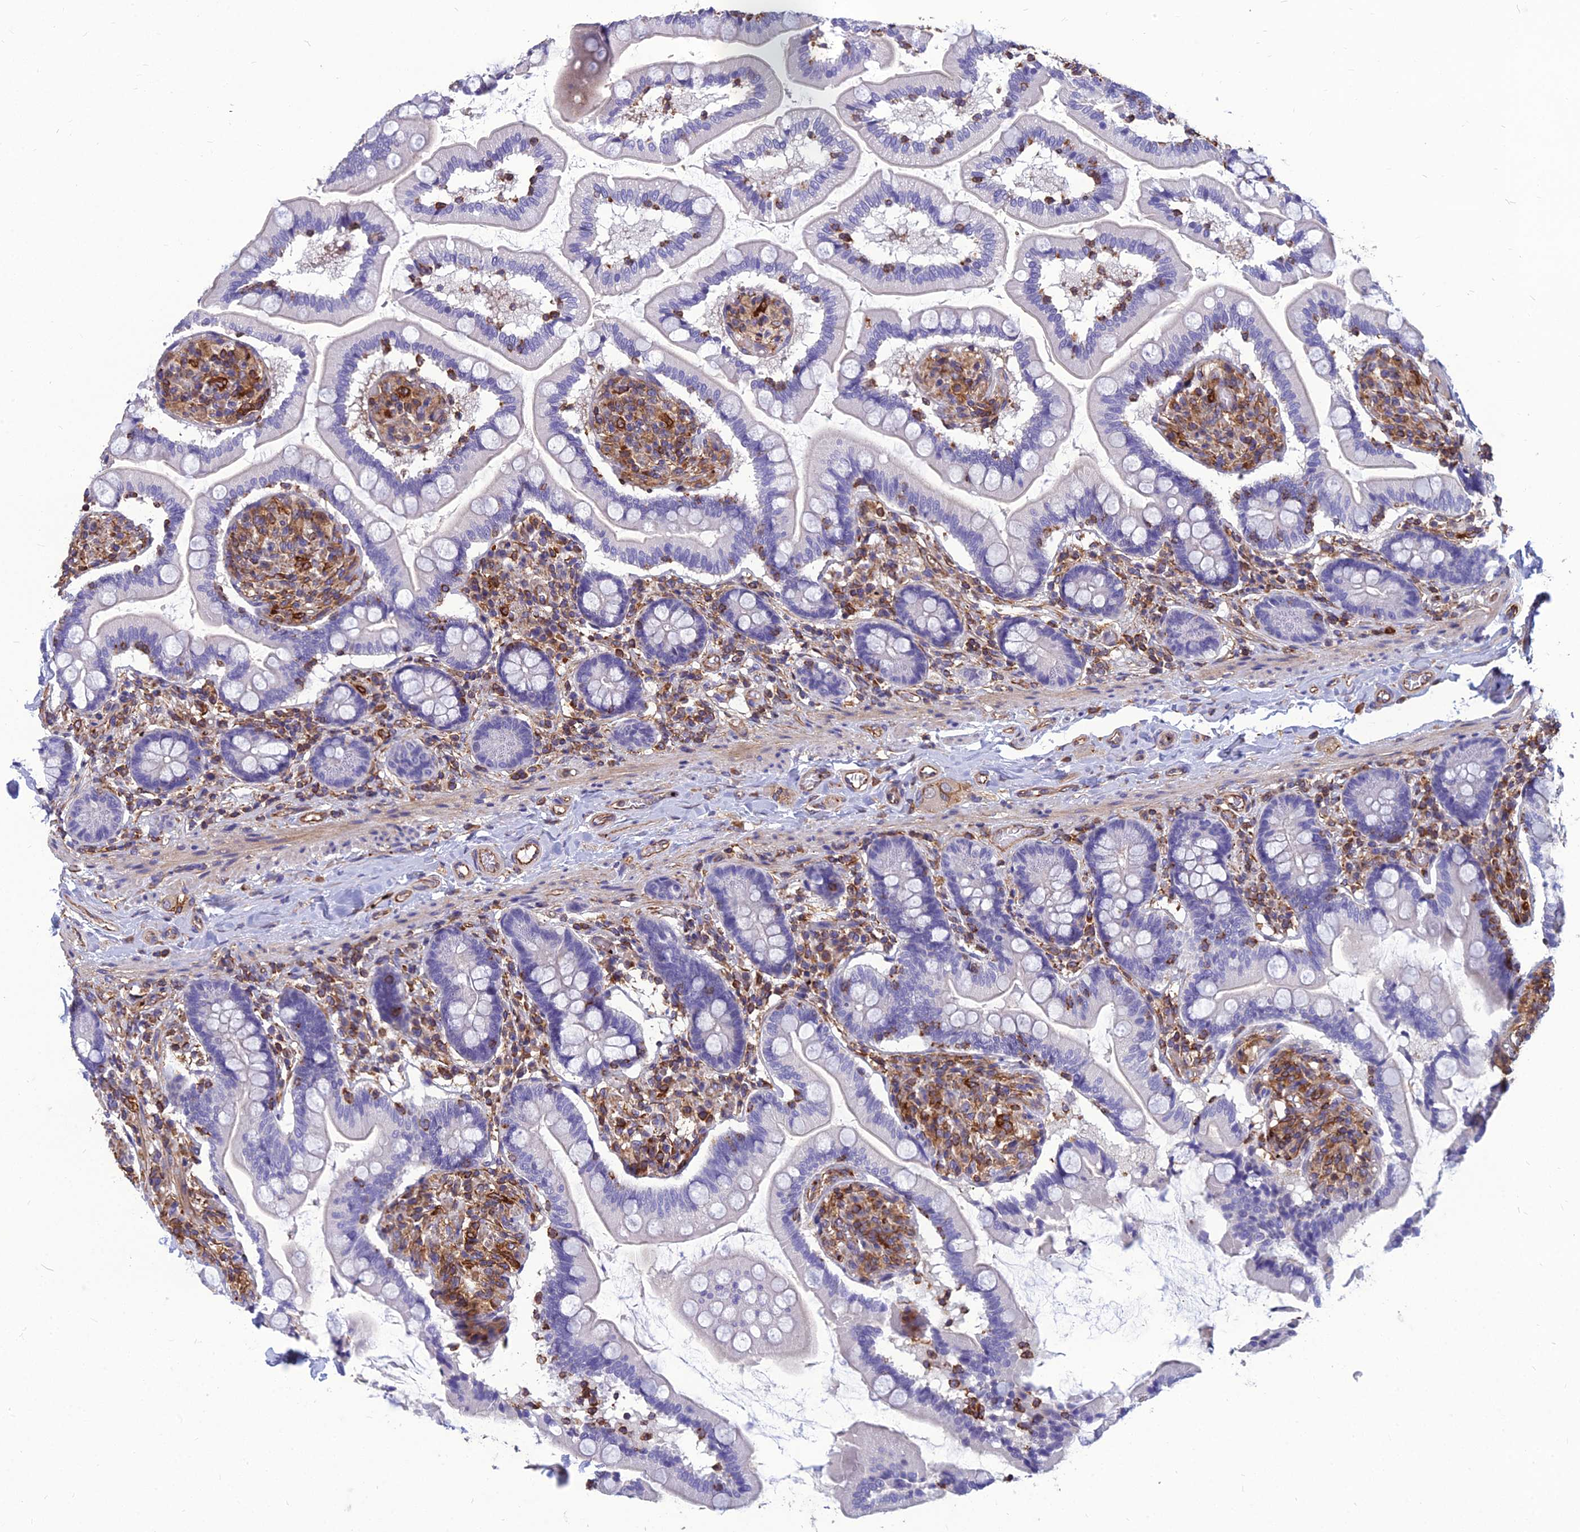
{"staining": {"intensity": "negative", "quantity": "none", "location": "none"}, "tissue": "small intestine", "cell_type": "Glandular cells", "image_type": "normal", "snomed": [{"axis": "morphology", "description": "Normal tissue, NOS"}, {"axis": "topography", "description": "Small intestine"}], "caption": "This micrograph is of unremarkable small intestine stained with IHC to label a protein in brown with the nuclei are counter-stained blue. There is no positivity in glandular cells.", "gene": "PSMD11", "patient": {"sex": "female", "age": 64}}